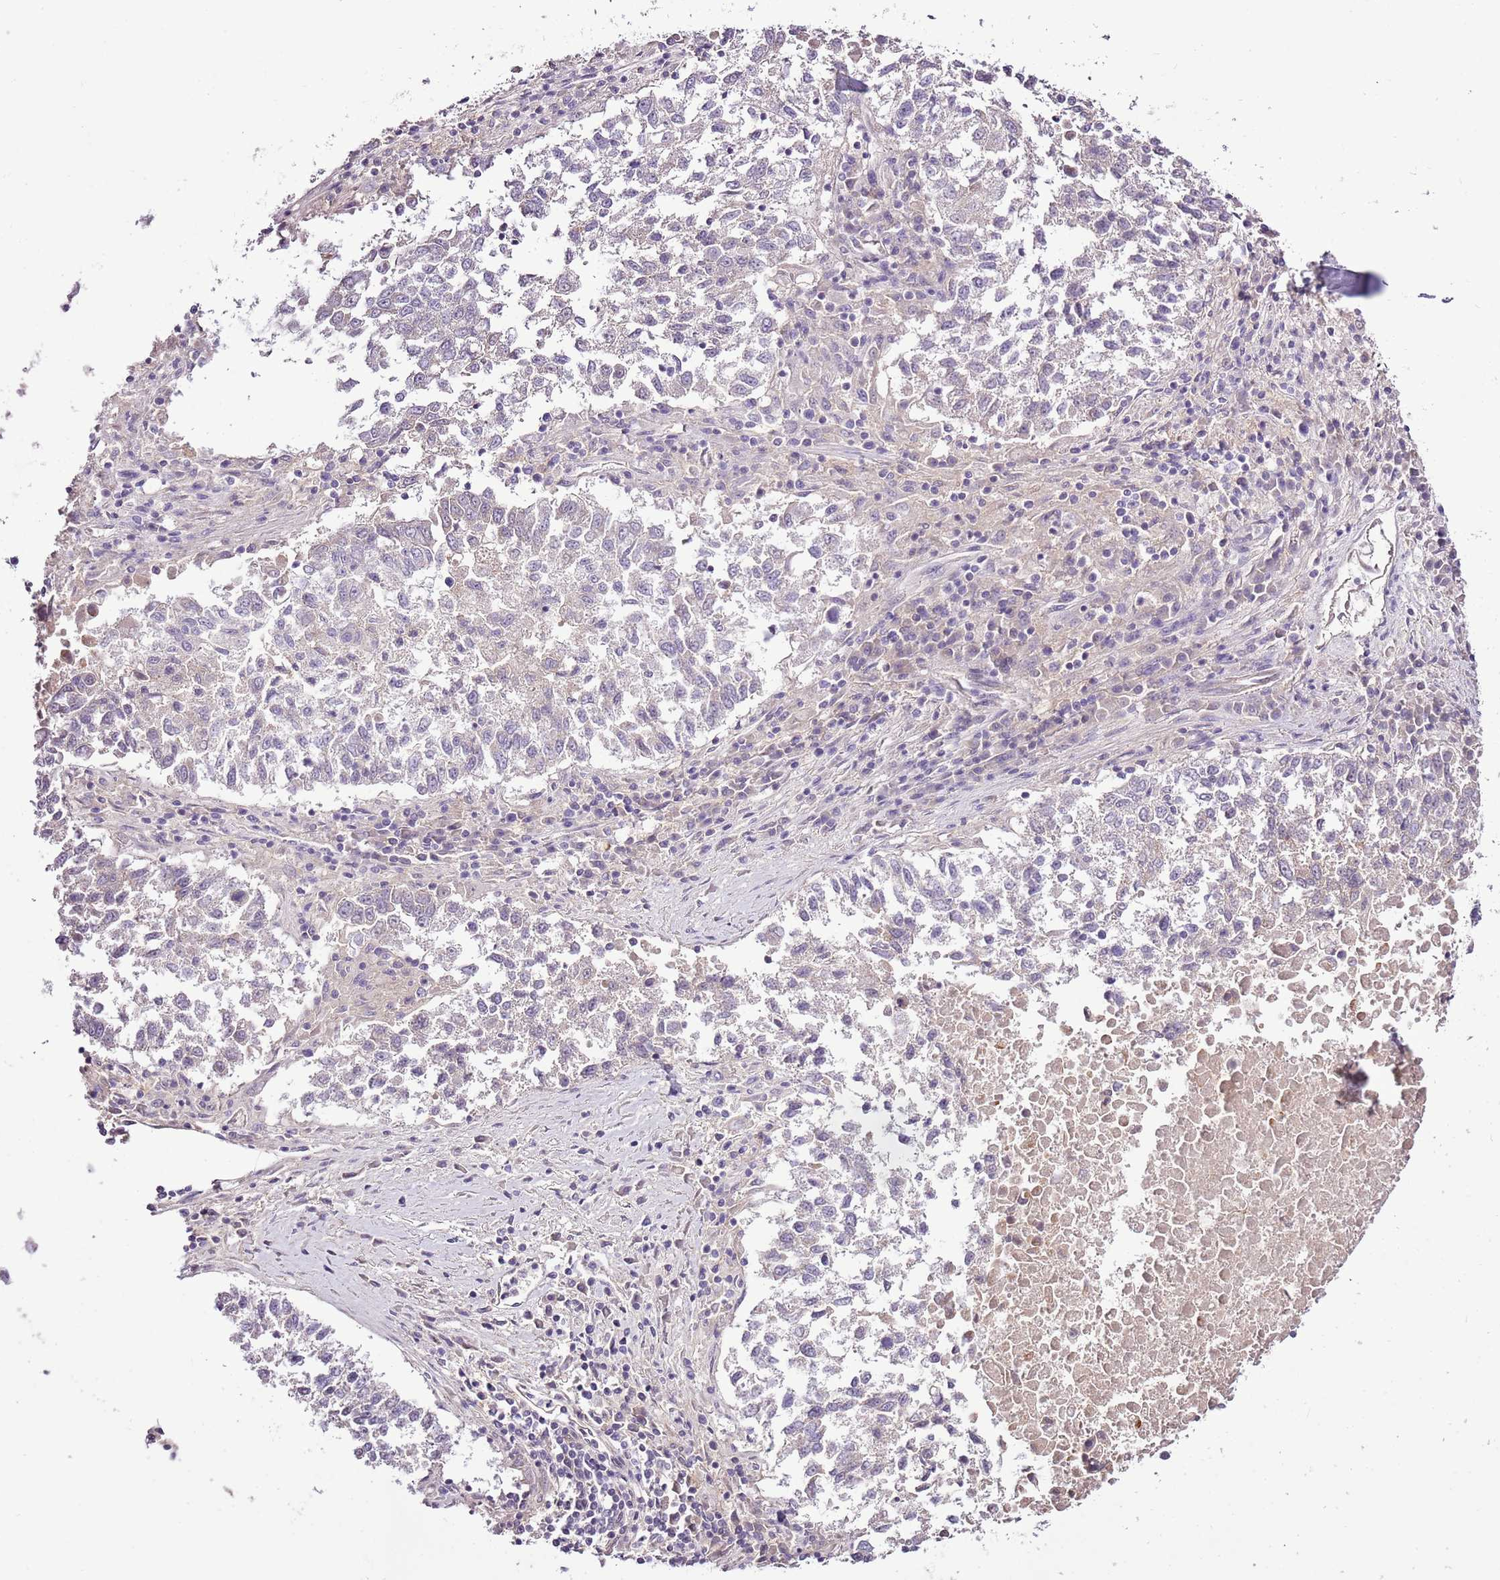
{"staining": {"intensity": "negative", "quantity": "none", "location": "none"}, "tissue": "lung cancer", "cell_type": "Tumor cells", "image_type": "cancer", "snomed": [{"axis": "morphology", "description": "Squamous cell carcinoma, NOS"}, {"axis": "topography", "description": "Lung"}], "caption": "IHC of human lung cancer exhibits no positivity in tumor cells. The staining is performed using DAB (3,3'-diaminobenzidine) brown chromogen with nuclei counter-stained in using hematoxylin.", "gene": "CMKLR1", "patient": {"sex": "male", "age": 73}}